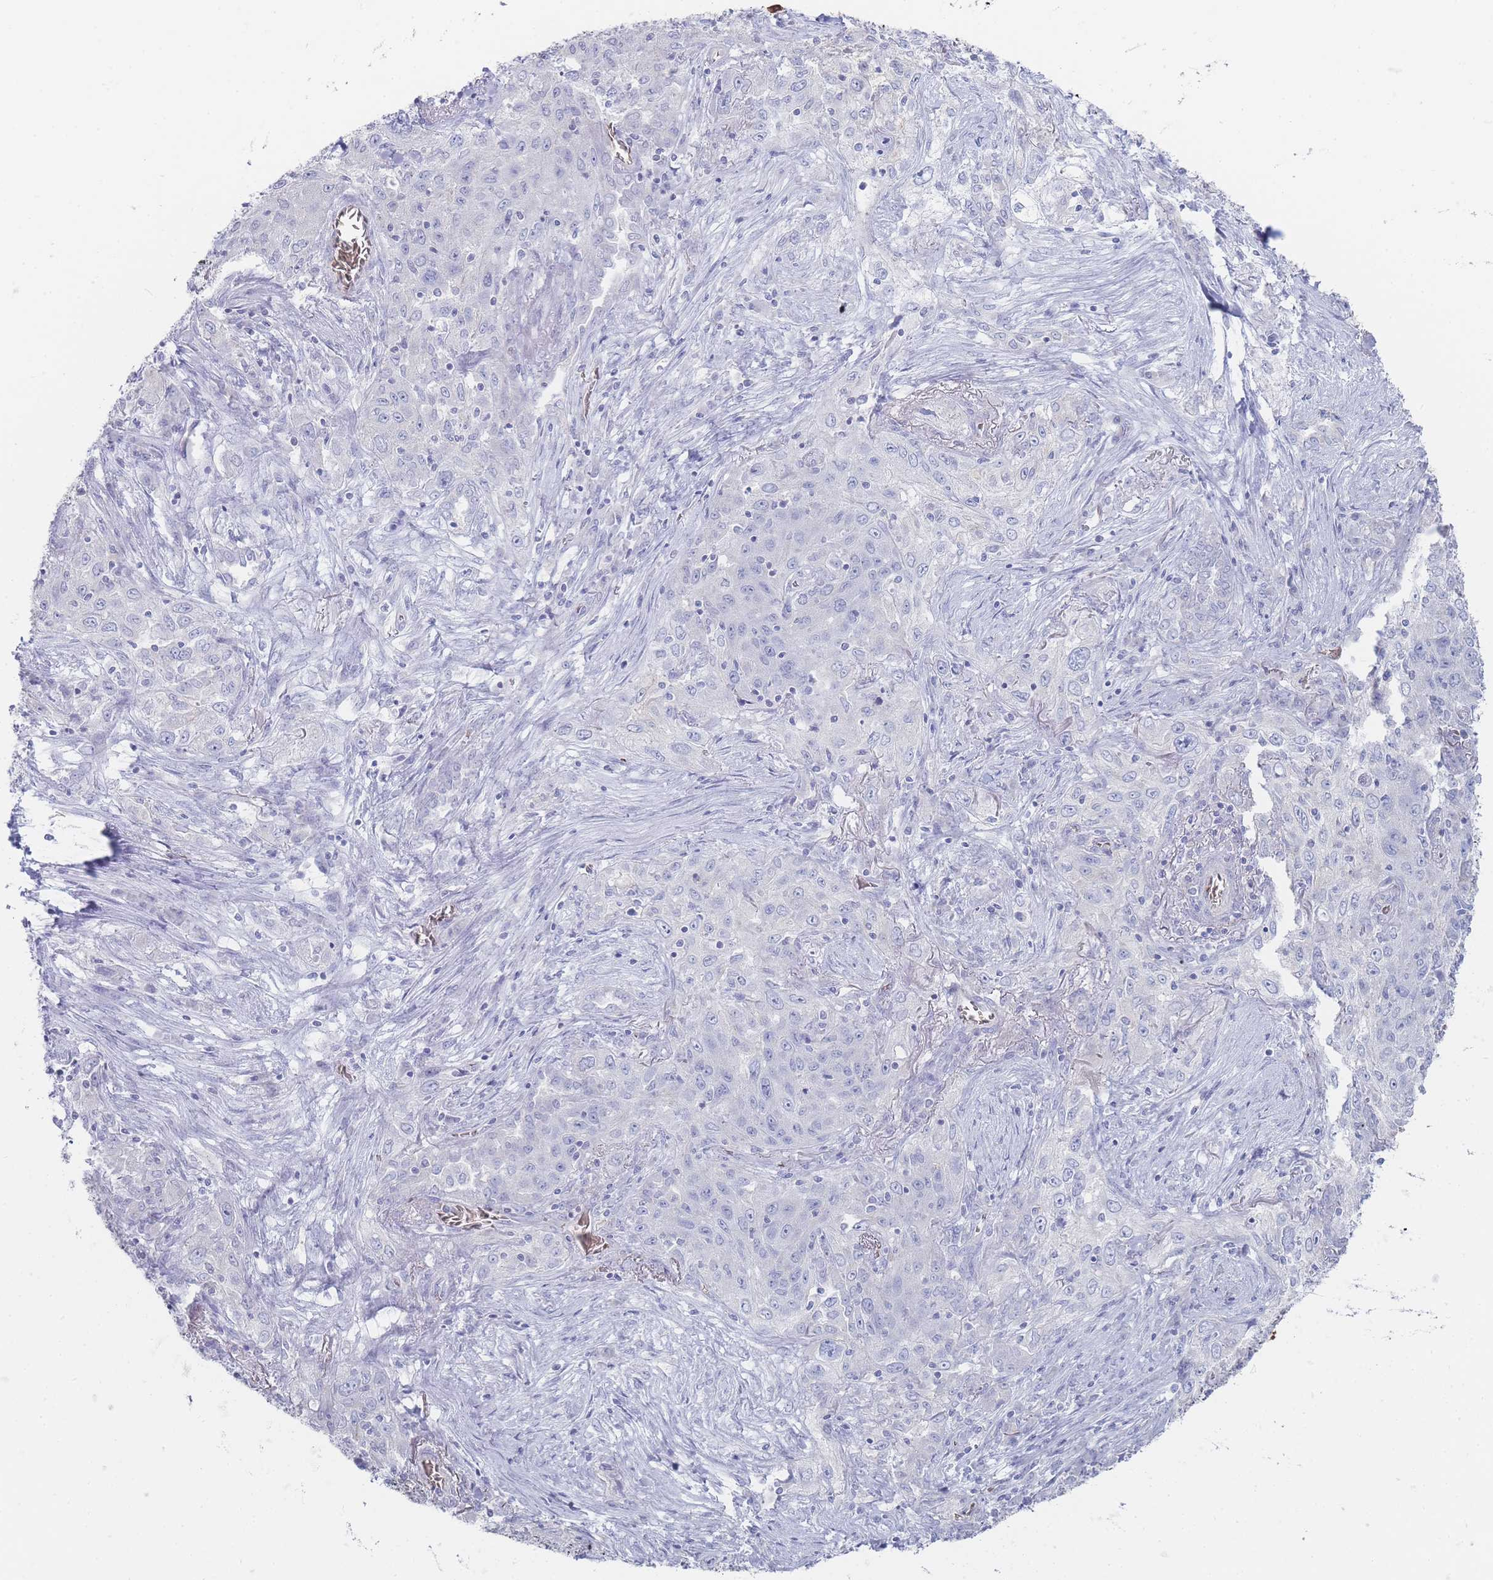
{"staining": {"intensity": "negative", "quantity": "none", "location": "none"}, "tissue": "lung cancer", "cell_type": "Tumor cells", "image_type": "cancer", "snomed": [{"axis": "morphology", "description": "Squamous cell carcinoma, NOS"}, {"axis": "topography", "description": "Lung"}], "caption": "An image of lung cancer (squamous cell carcinoma) stained for a protein shows no brown staining in tumor cells.", "gene": "HBG2", "patient": {"sex": "female", "age": 69}}